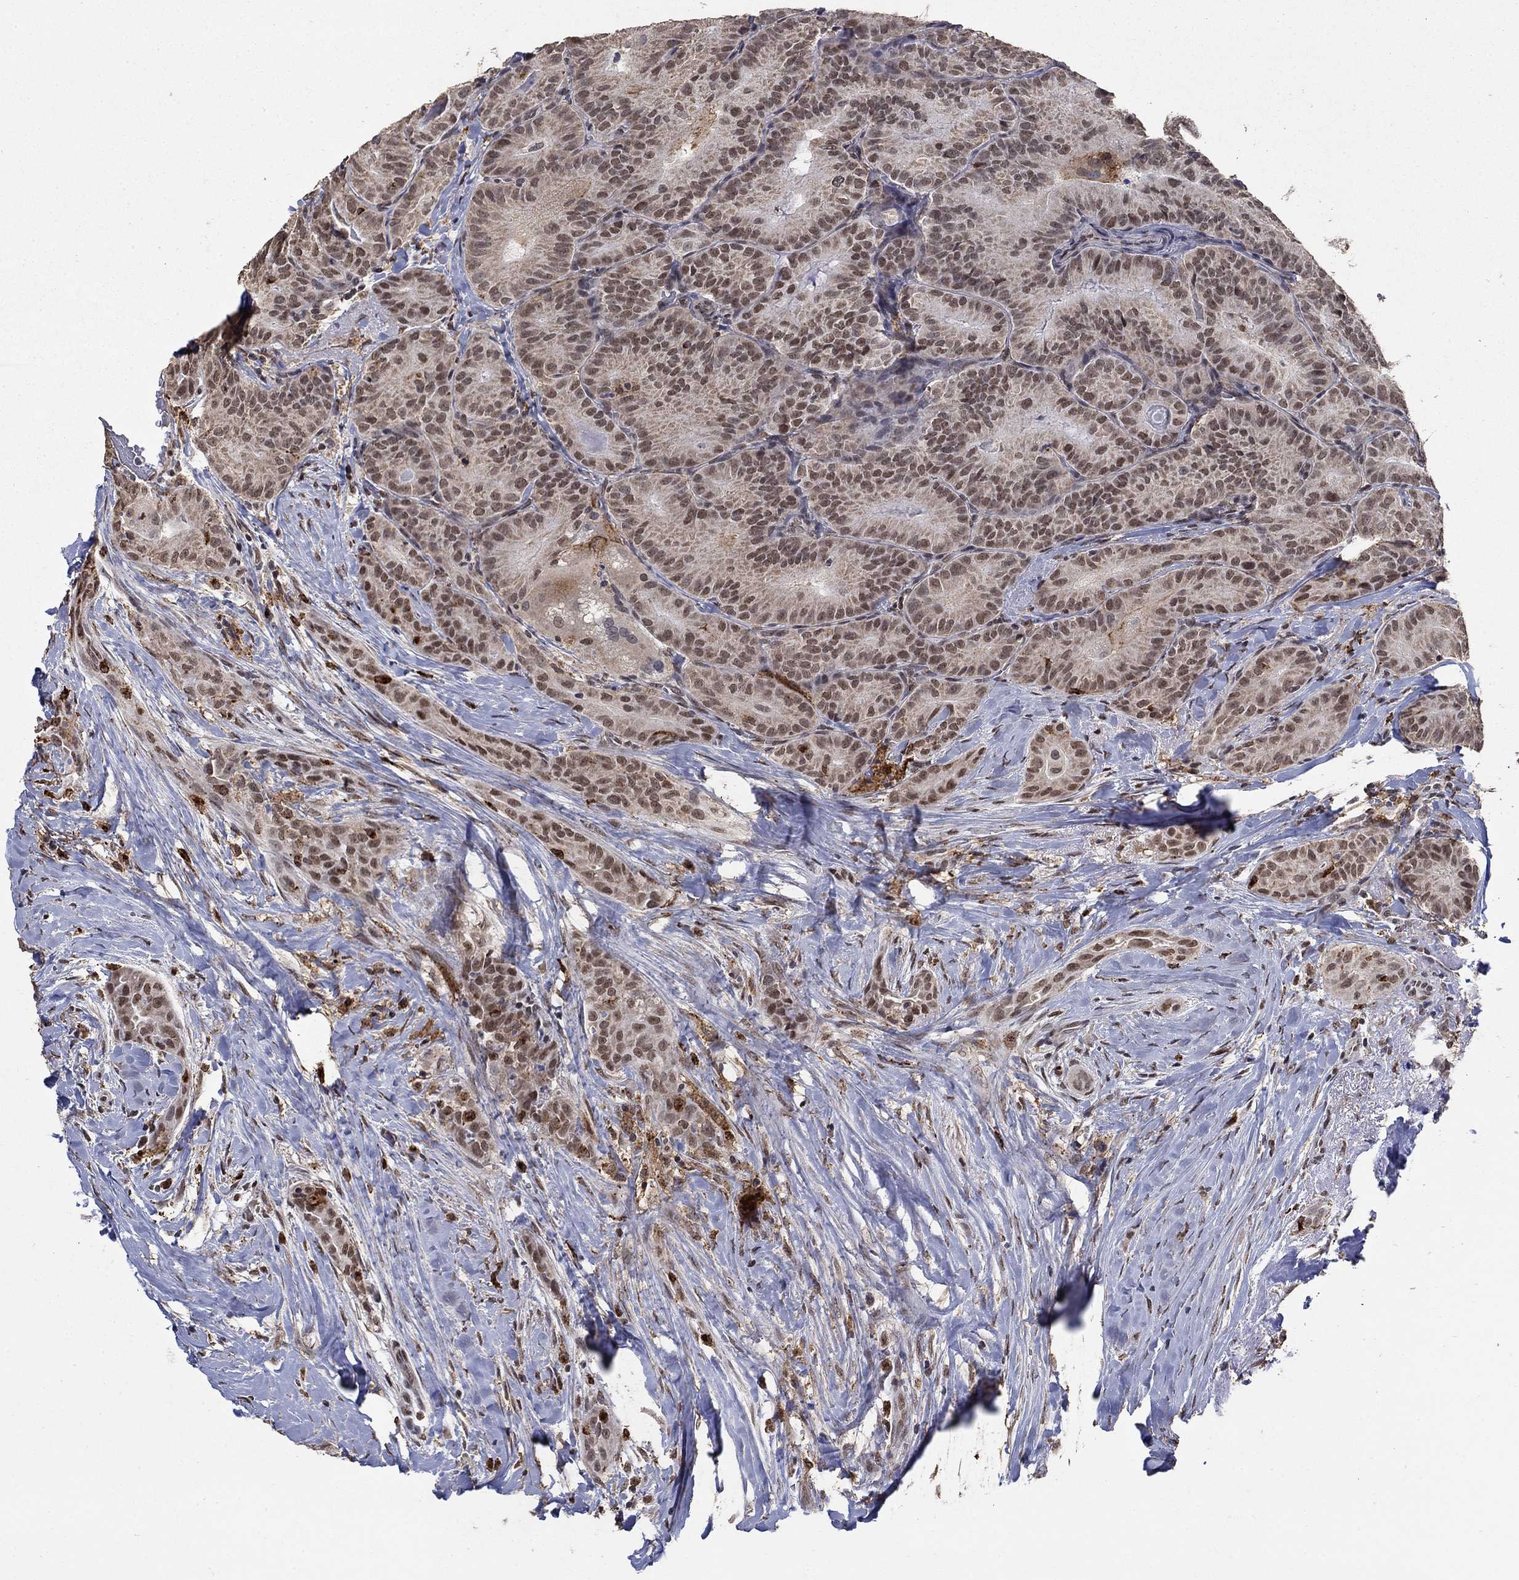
{"staining": {"intensity": "weak", "quantity": "25%-75%", "location": "nuclear"}, "tissue": "thyroid cancer", "cell_type": "Tumor cells", "image_type": "cancer", "snomed": [{"axis": "morphology", "description": "Papillary adenocarcinoma, NOS"}, {"axis": "topography", "description": "Thyroid gland"}], "caption": "Tumor cells exhibit low levels of weak nuclear positivity in about 25%-75% of cells in human thyroid cancer. The protein is shown in brown color, while the nuclei are stained blue.", "gene": "GRIA3", "patient": {"sex": "male", "age": 61}}